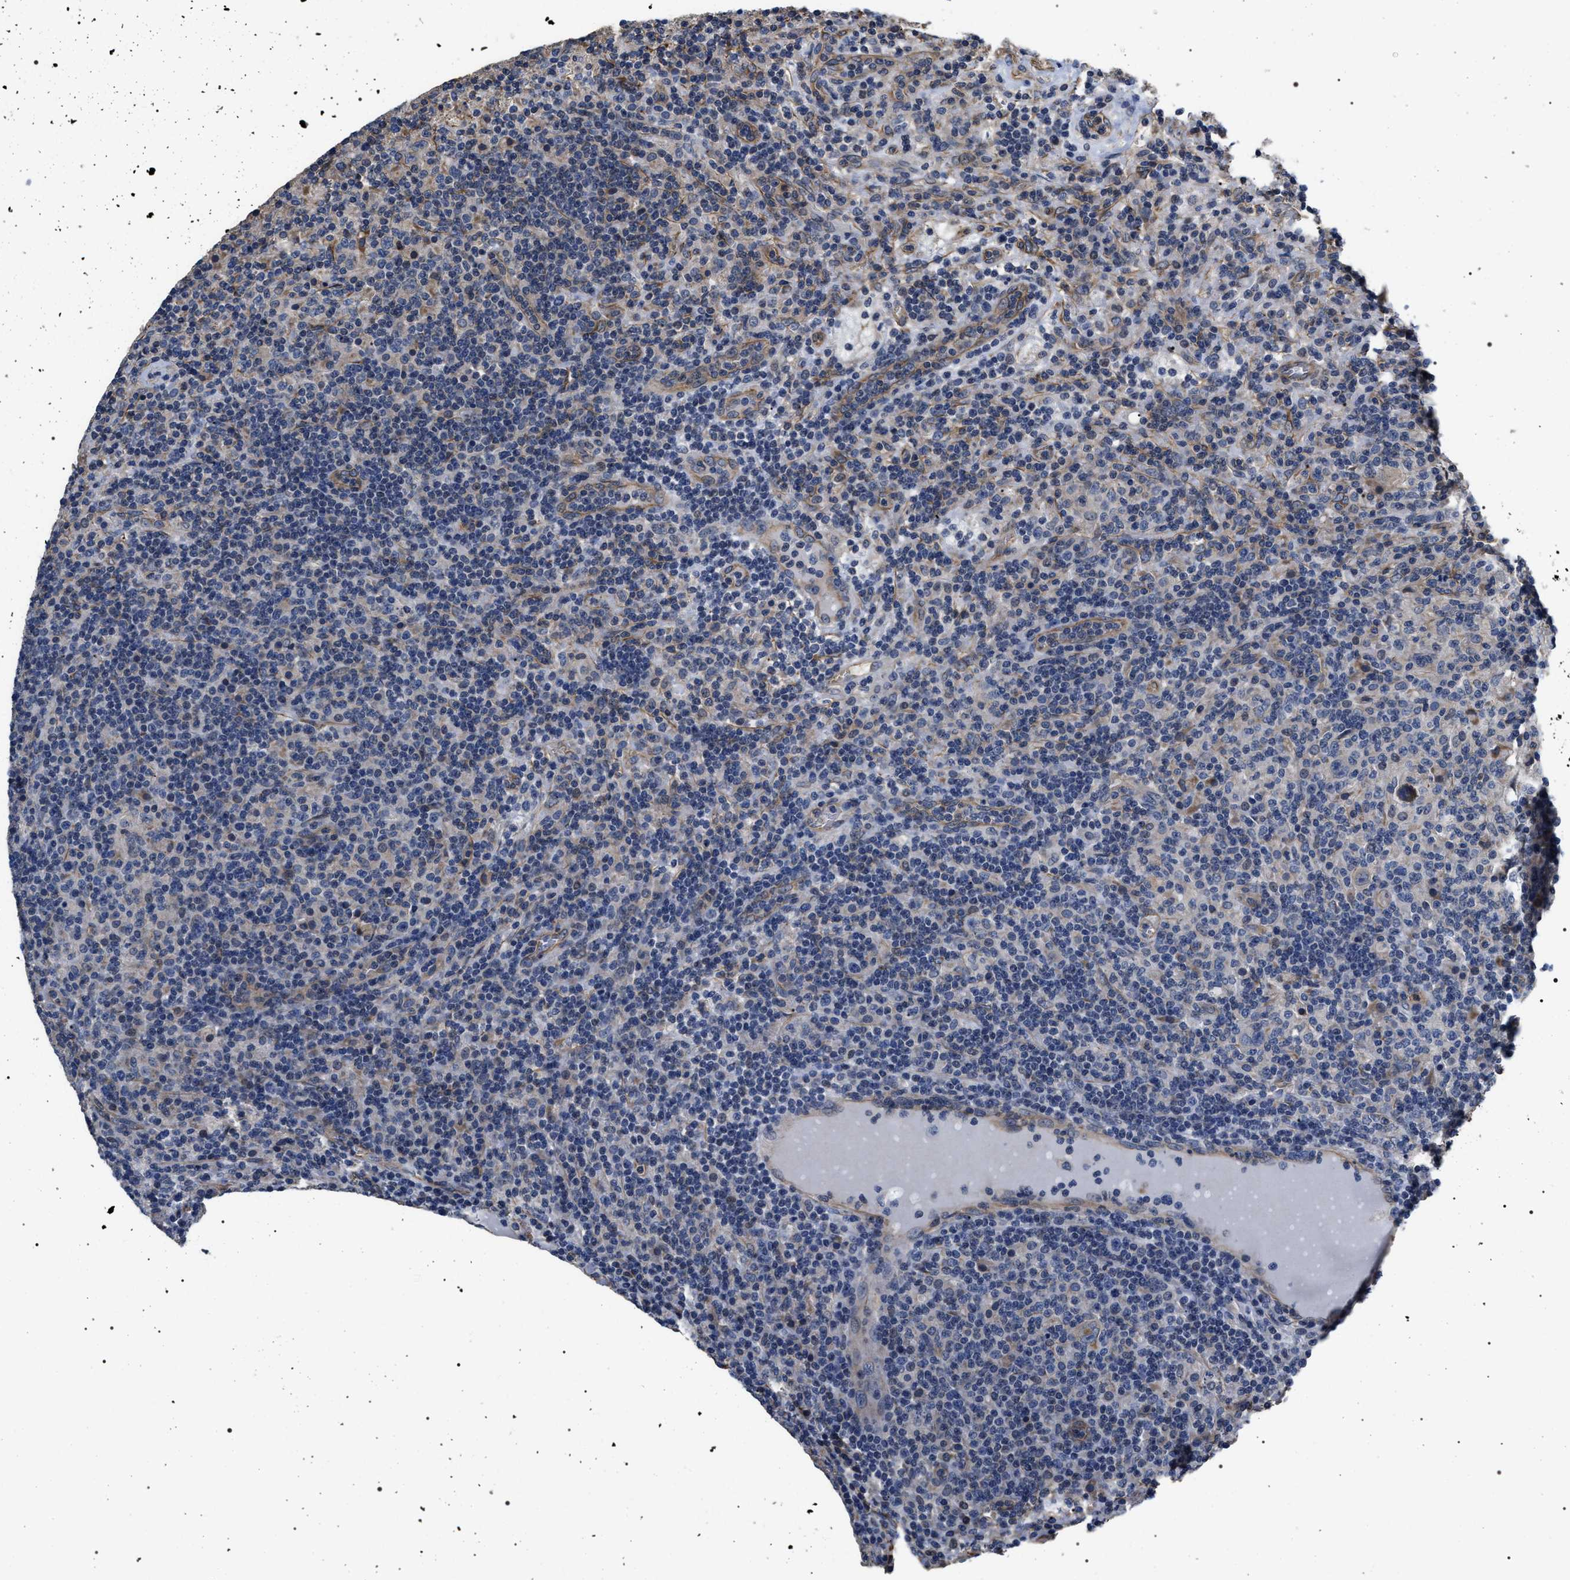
{"staining": {"intensity": "negative", "quantity": "none", "location": "none"}, "tissue": "lymphoma", "cell_type": "Tumor cells", "image_type": "cancer", "snomed": [{"axis": "morphology", "description": "Hodgkin's disease, NOS"}, {"axis": "topography", "description": "Lymph node"}], "caption": "Tumor cells show no significant protein positivity in Hodgkin's disease. (DAB IHC with hematoxylin counter stain).", "gene": "TSPAN33", "patient": {"sex": "male", "age": 70}}